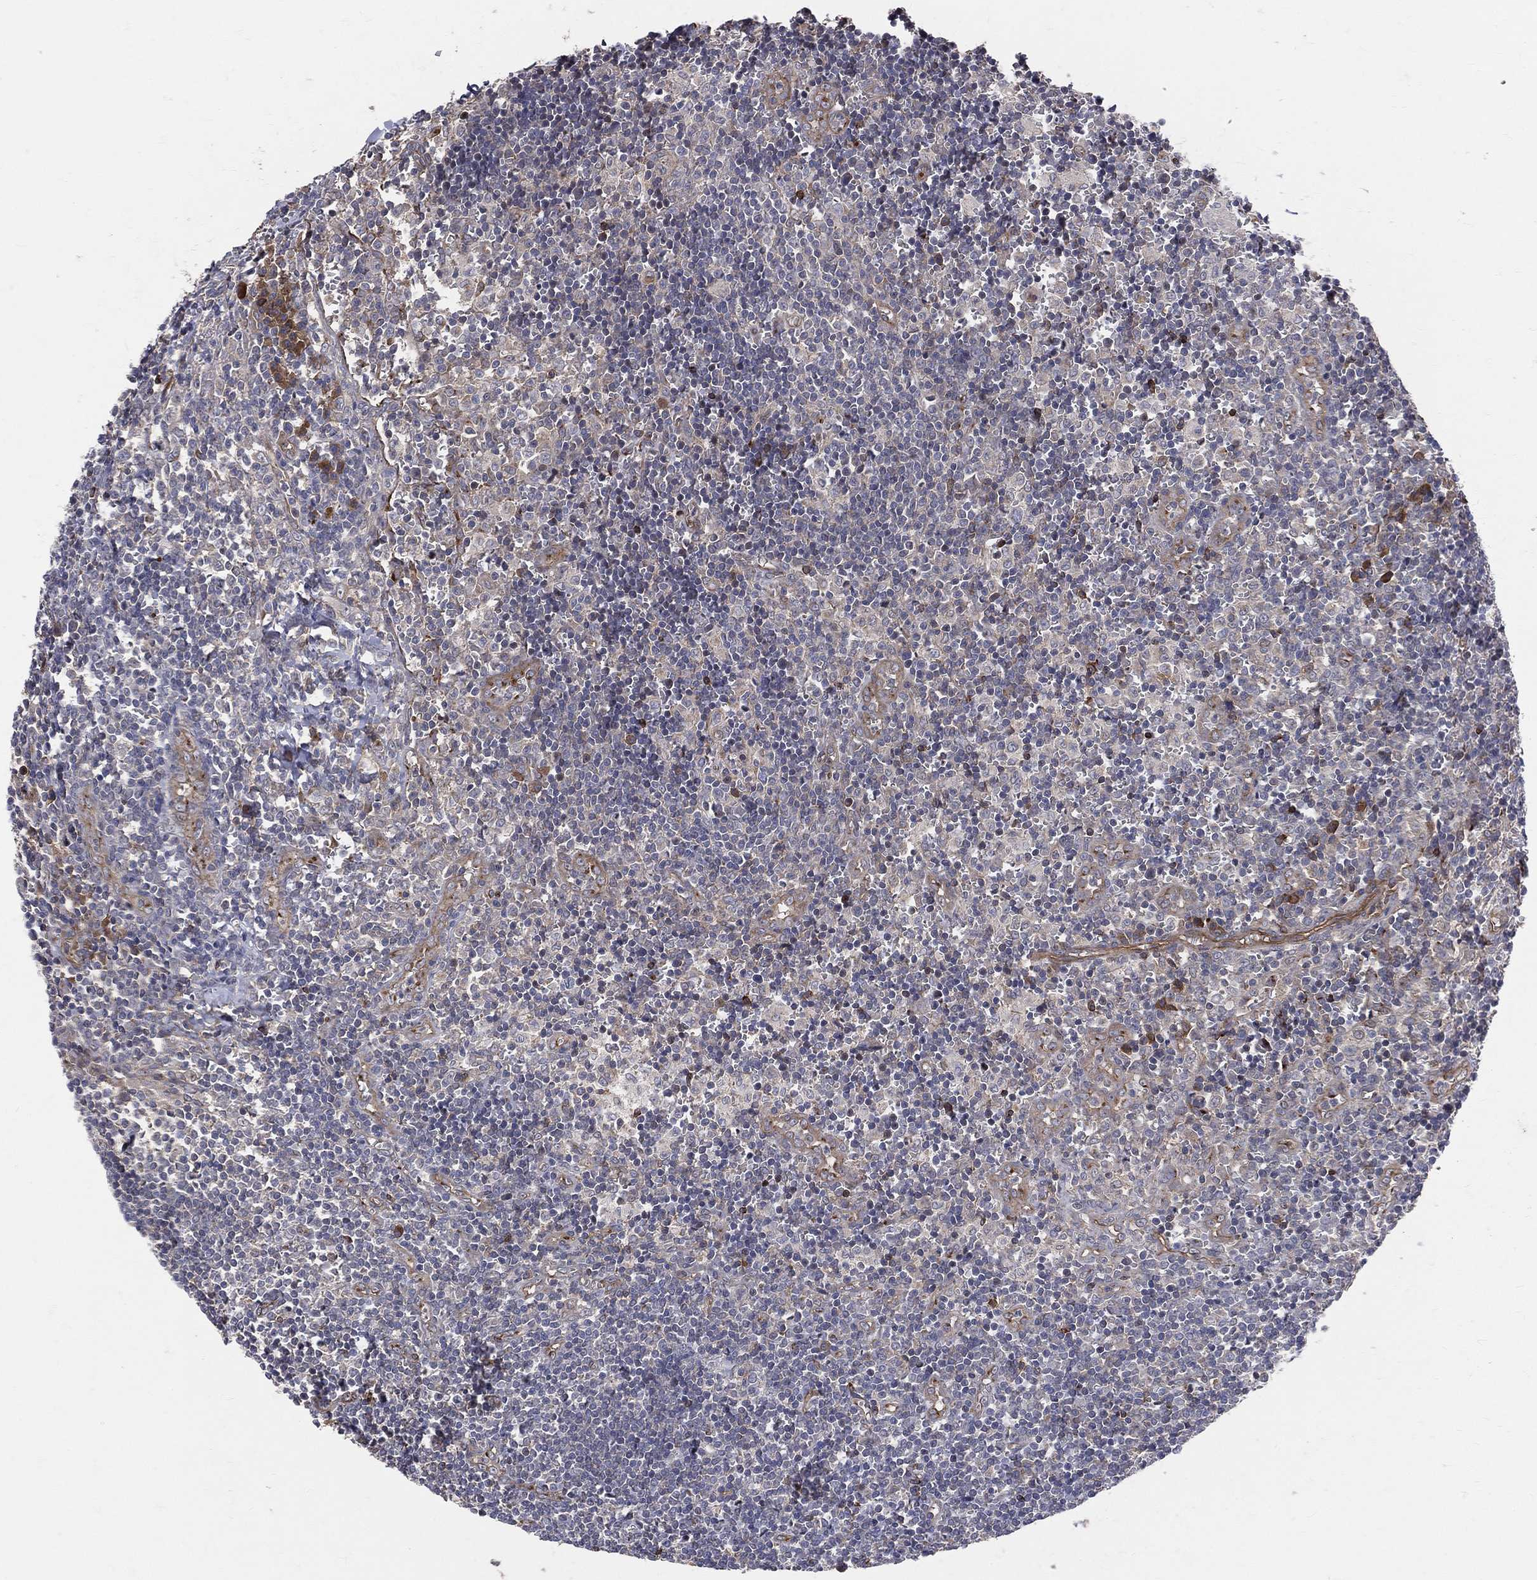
{"staining": {"intensity": "moderate", "quantity": "<25%", "location": "cytoplasmic/membranous"}, "tissue": "lymph node", "cell_type": "Germinal center cells", "image_type": "normal", "snomed": [{"axis": "morphology", "description": "Normal tissue, NOS"}, {"axis": "topography", "description": "Lymph node"}, {"axis": "topography", "description": "Salivary gland"}], "caption": "IHC staining of normal lymph node, which demonstrates low levels of moderate cytoplasmic/membranous expression in about <25% of germinal center cells indicating moderate cytoplasmic/membranous protein expression. The staining was performed using DAB (3,3'-diaminobenzidine) (brown) for protein detection and nuclei were counterstained in hematoxylin (blue).", "gene": "ENTPD1", "patient": {"sex": "male", "age": 78}}